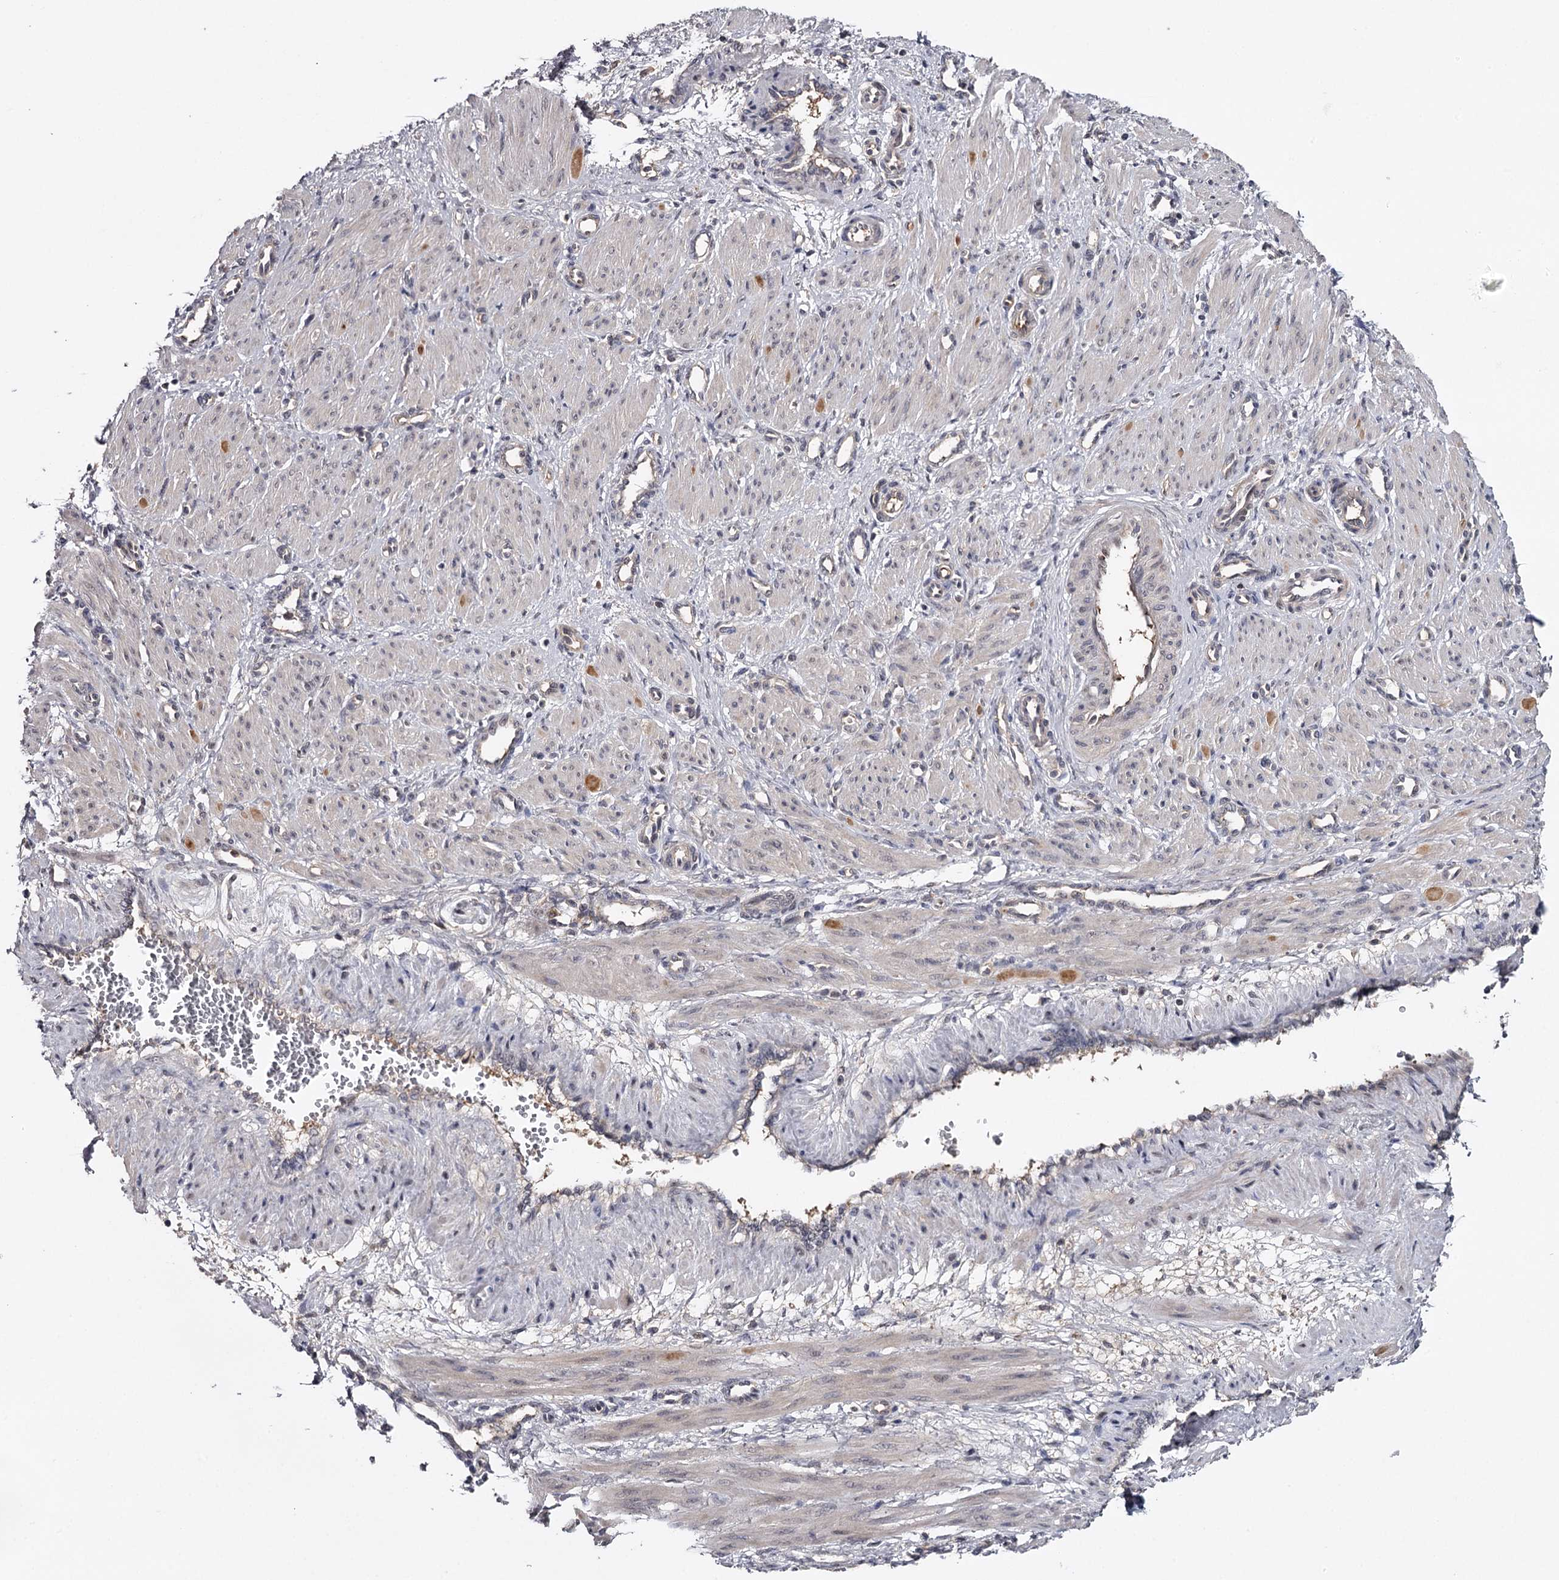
{"staining": {"intensity": "negative", "quantity": "none", "location": "none"}, "tissue": "smooth muscle", "cell_type": "Smooth muscle cells", "image_type": "normal", "snomed": [{"axis": "morphology", "description": "Normal tissue, NOS"}, {"axis": "topography", "description": "Endometrium"}], "caption": "Immunohistochemistry (IHC) of normal smooth muscle shows no positivity in smooth muscle cells.", "gene": "GTSF1", "patient": {"sex": "female", "age": 33}}